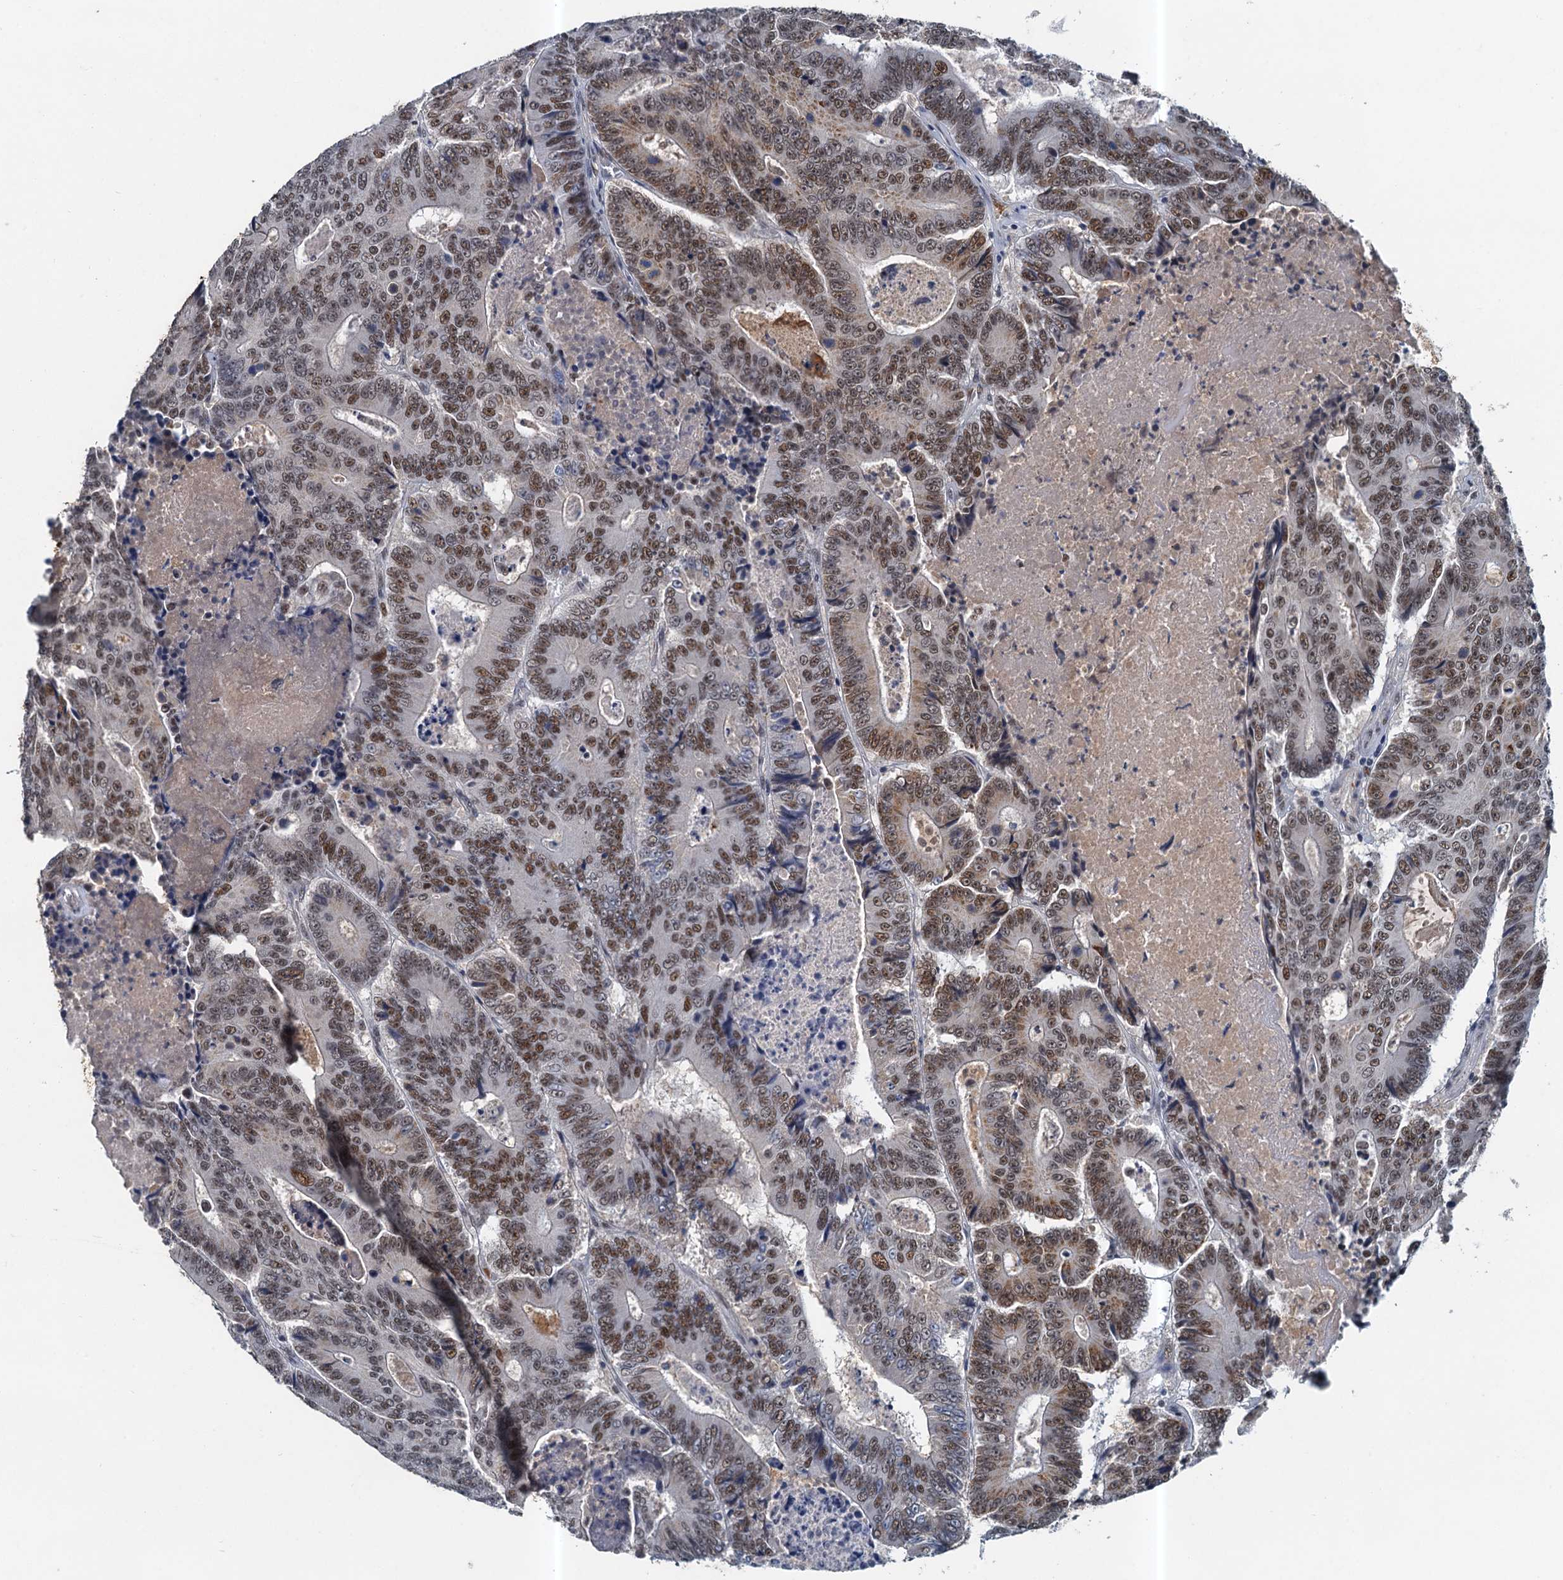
{"staining": {"intensity": "moderate", "quantity": ">75%", "location": "nuclear"}, "tissue": "colorectal cancer", "cell_type": "Tumor cells", "image_type": "cancer", "snomed": [{"axis": "morphology", "description": "Adenocarcinoma, NOS"}, {"axis": "topography", "description": "Colon"}], "caption": "Protein staining of adenocarcinoma (colorectal) tissue reveals moderate nuclear staining in approximately >75% of tumor cells.", "gene": "CSTF3", "patient": {"sex": "male", "age": 83}}